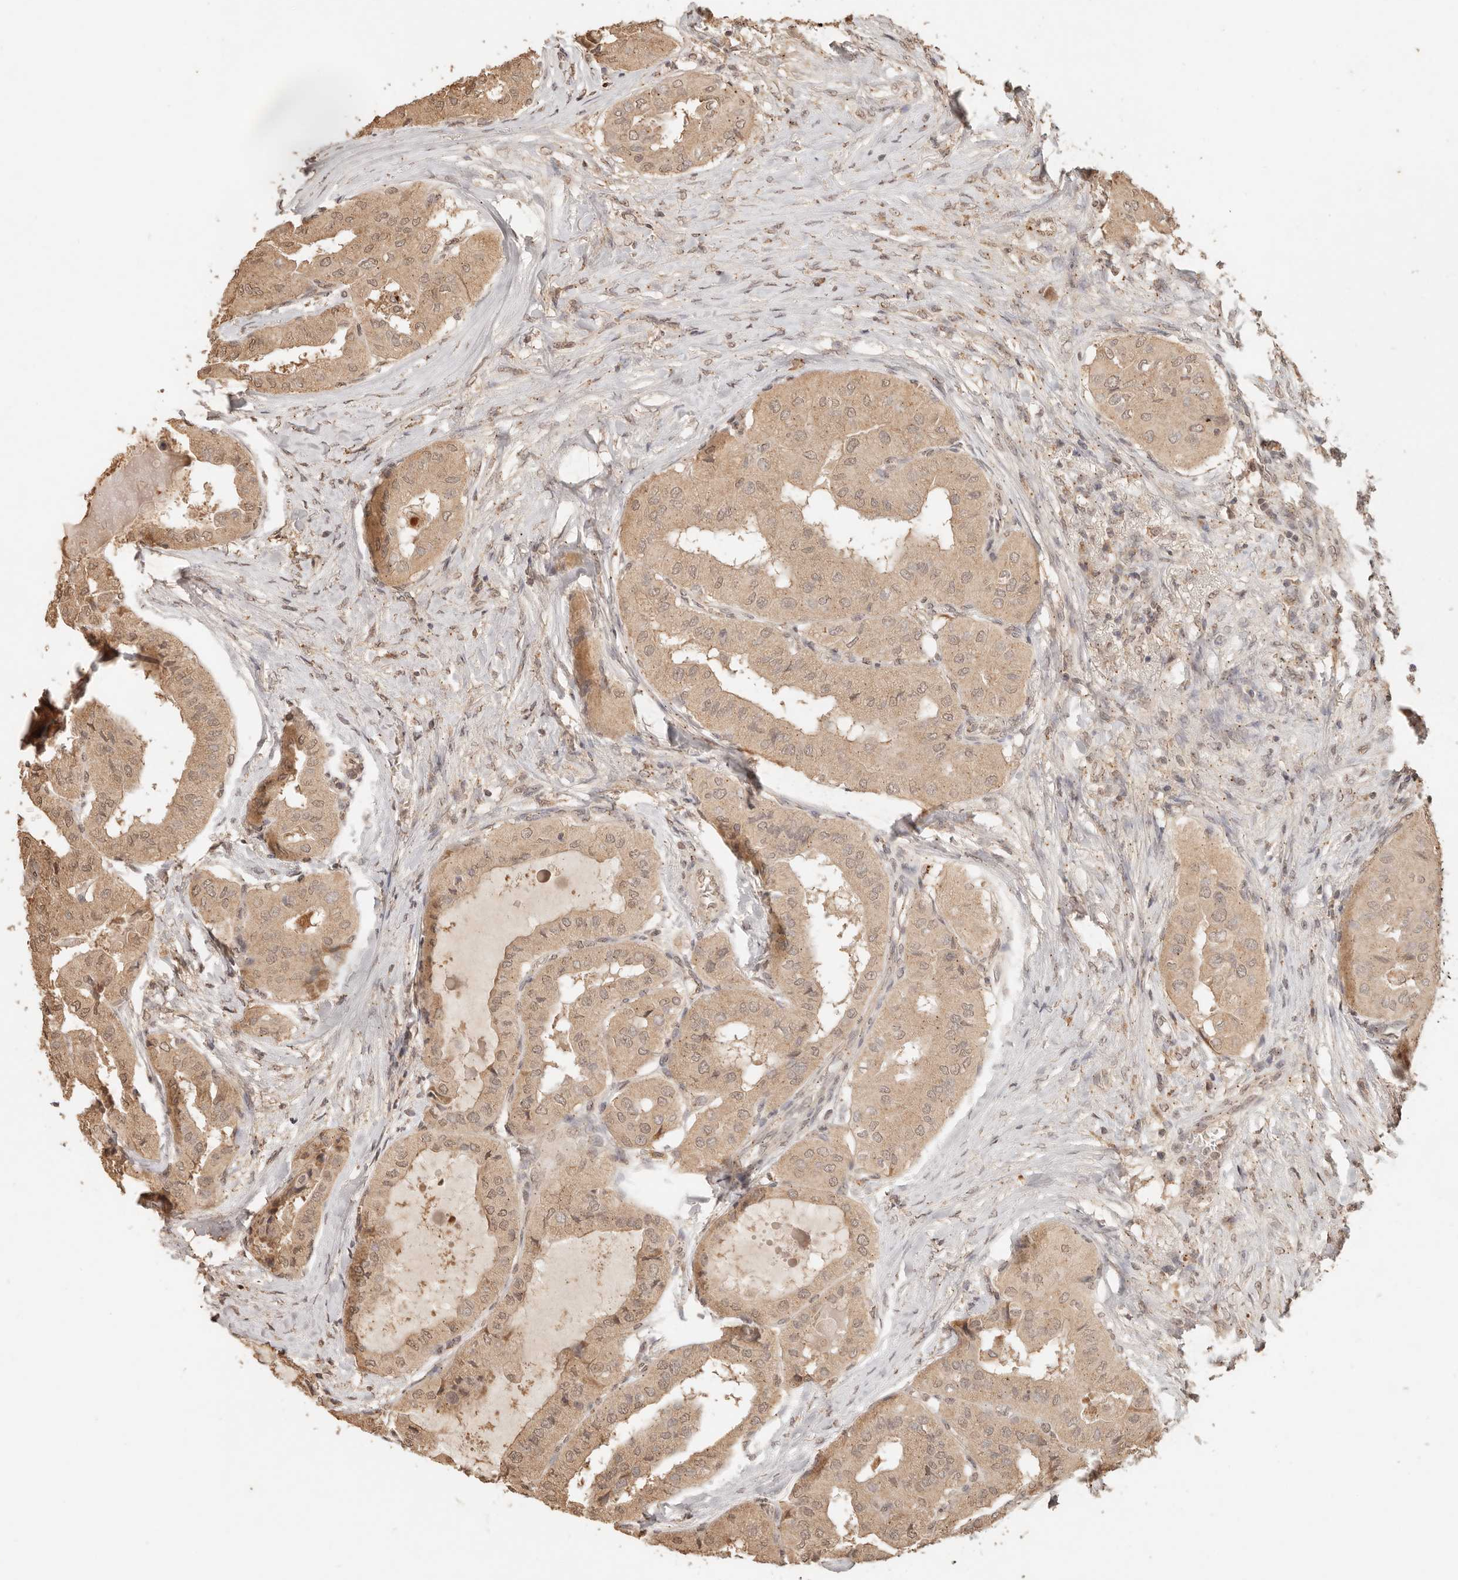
{"staining": {"intensity": "moderate", "quantity": ">75%", "location": "cytoplasmic/membranous,nuclear"}, "tissue": "thyroid cancer", "cell_type": "Tumor cells", "image_type": "cancer", "snomed": [{"axis": "morphology", "description": "Papillary adenocarcinoma, NOS"}, {"axis": "topography", "description": "Thyroid gland"}], "caption": "Protein expression analysis of human thyroid cancer reveals moderate cytoplasmic/membranous and nuclear staining in about >75% of tumor cells. (DAB (3,3'-diaminobenzidine) = brown stain, brightfield microscopy at high magnification).", "gene": "LMO4", "patient": {"sex": "female", "age": 59}}